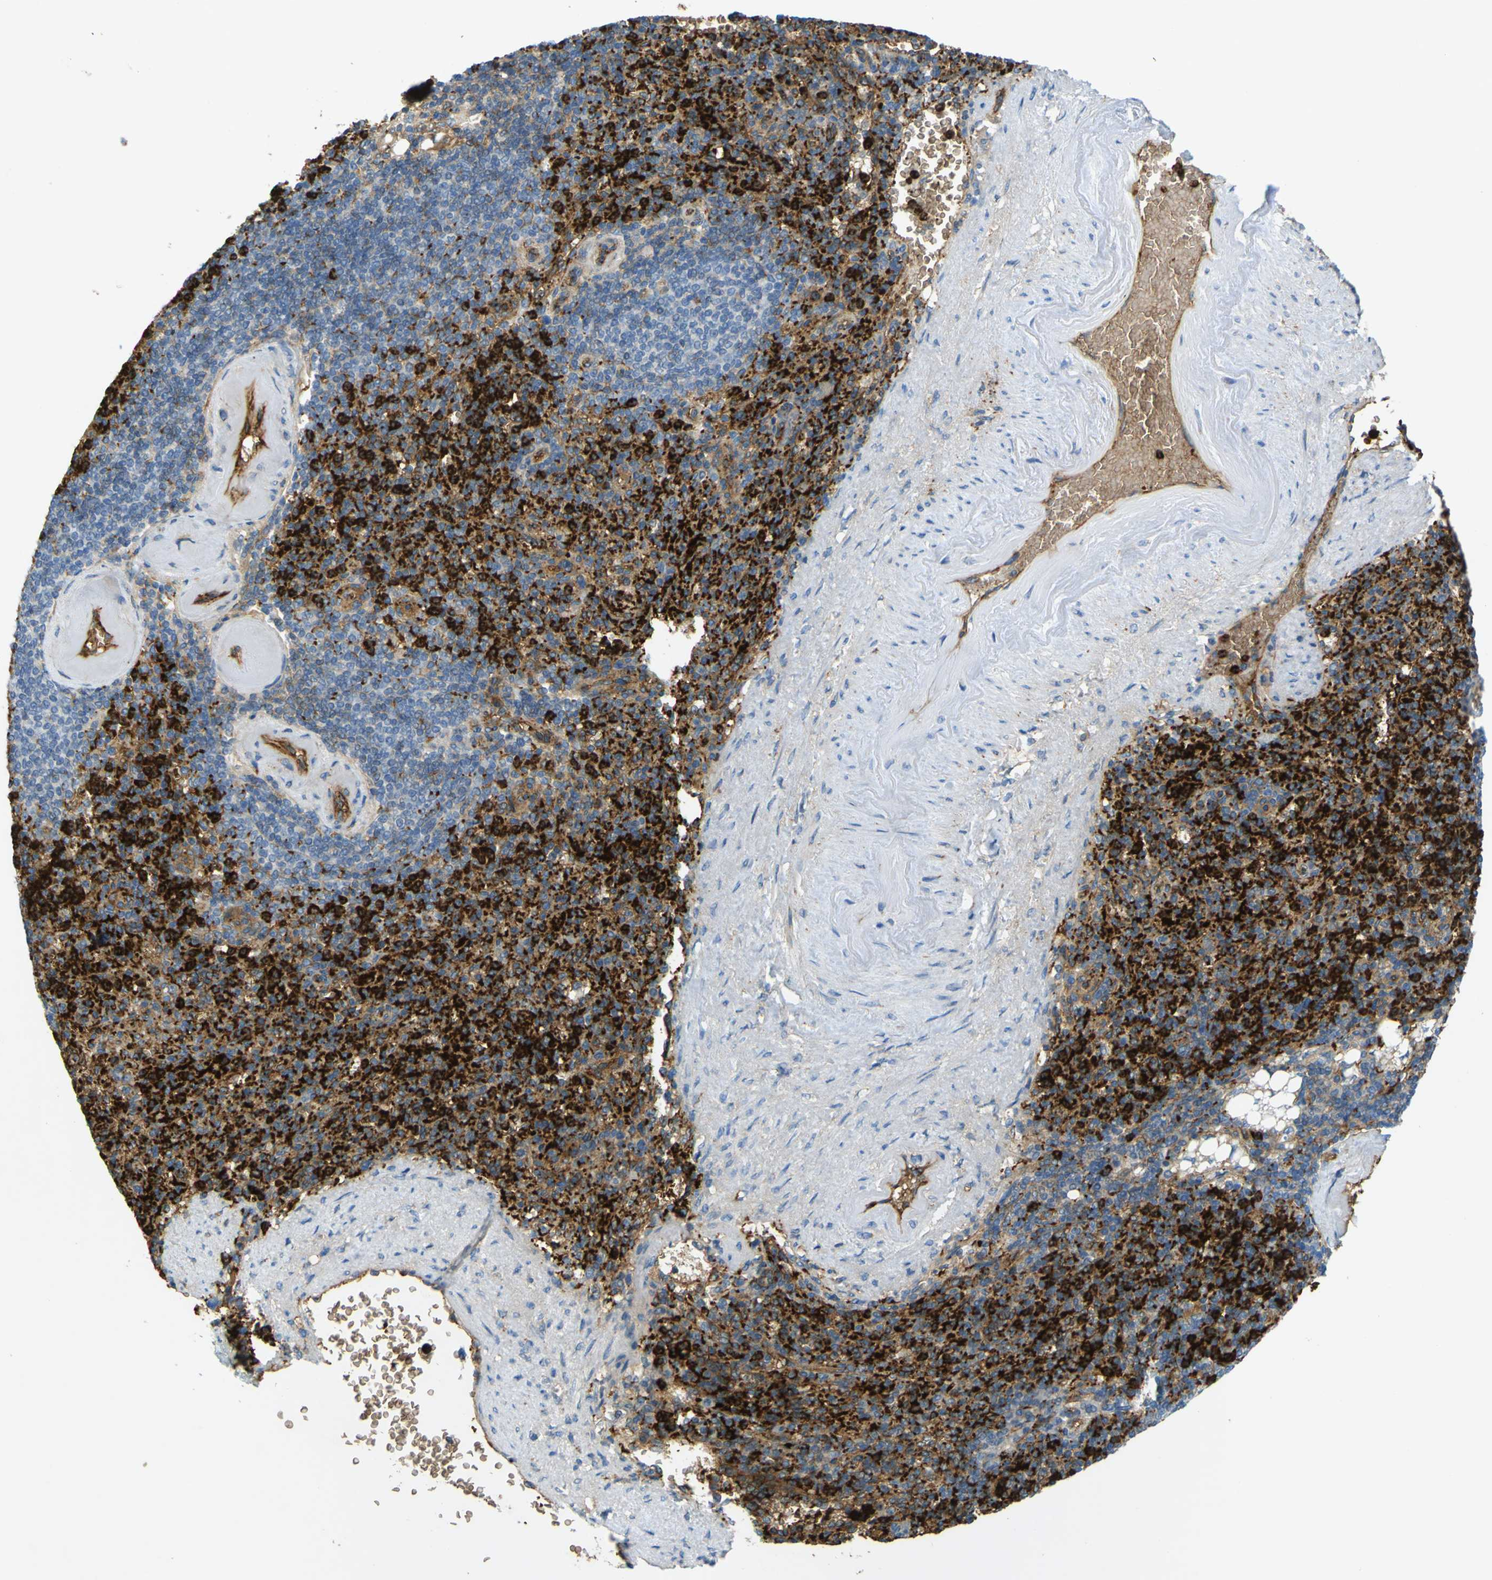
{"staining": {"intensity": "strong", "quantity": ">75%", "location": "cytoplasmic/membranous"}, "tissue": "spleen", "cell_type": "Cells in red pulp", "image_type": "normal", "snomed": [{"axis": "morphology", "description": "Normal tissue, NOS"}, {"axis": "topography", "description": "Spleen"}], "caption": "The immunohistochemical stain labels strong cytoplasmic/membranous positivity in cells in red pulp of benign spleen. The staining was performed using DAB (3,3'-diaminobenzidine), with brown indicating positive protein expression. Nuclei are stained blue with hematoxylin.", "gene": "PLXDC1", "patient": {"sex": "female", "age": 74}}